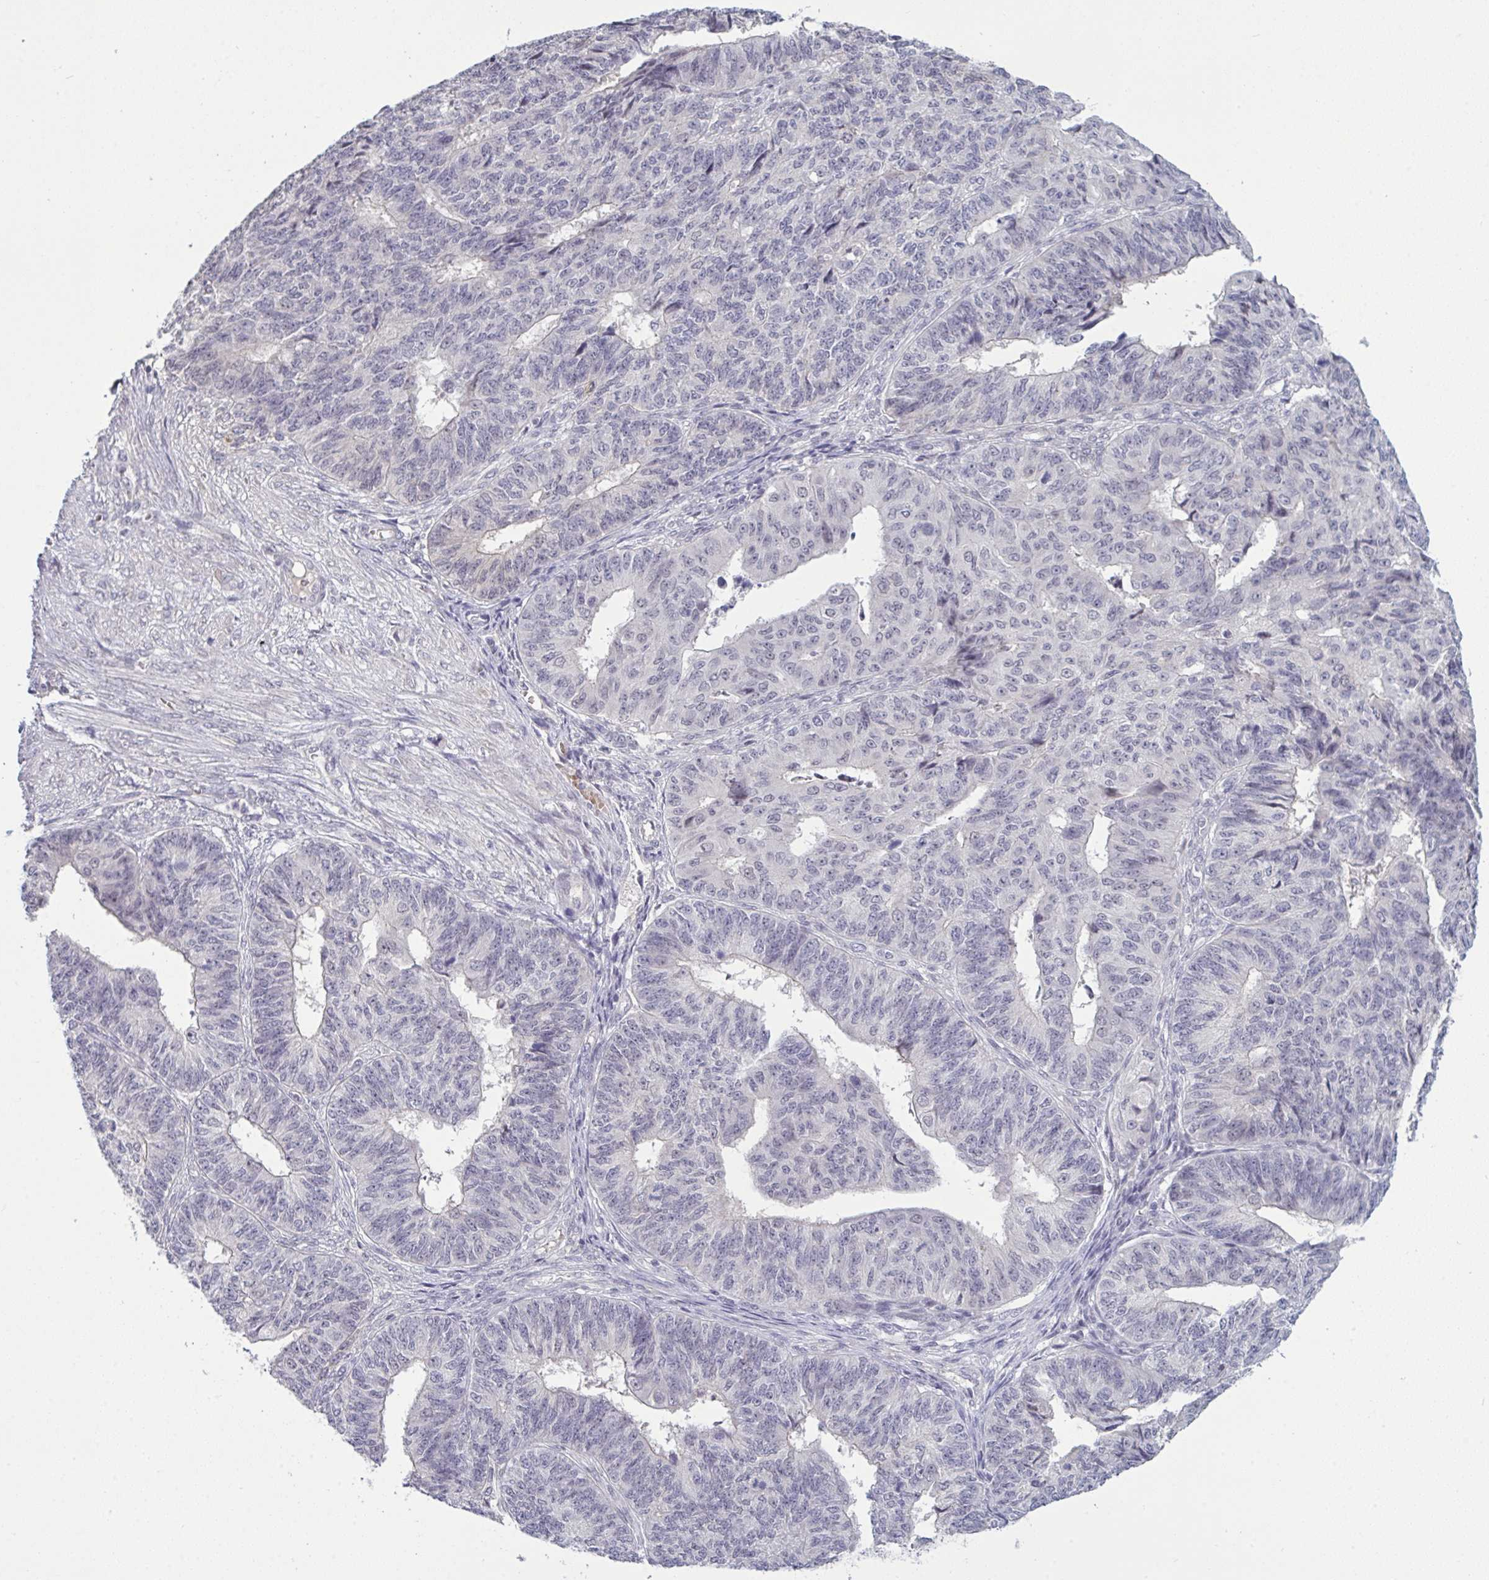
{"staining": {"intensity": "negative", "quantity": "none", "location": "none"}, "tissue": "endometrial cancer", "cell_type": "Tumor cells", "image_type": "cancer", "snomed": [{"axis": "morphology", "description": "Adenocarcinoma, NOS"}, {"axis": "topography", "description": "Endometrium"}], "caption": "Tumor cells show no significant protein expression in endometrial adenocarcinoma.", "gene": "ZNF784", "patient": {"sex": "female", "age": 32}}